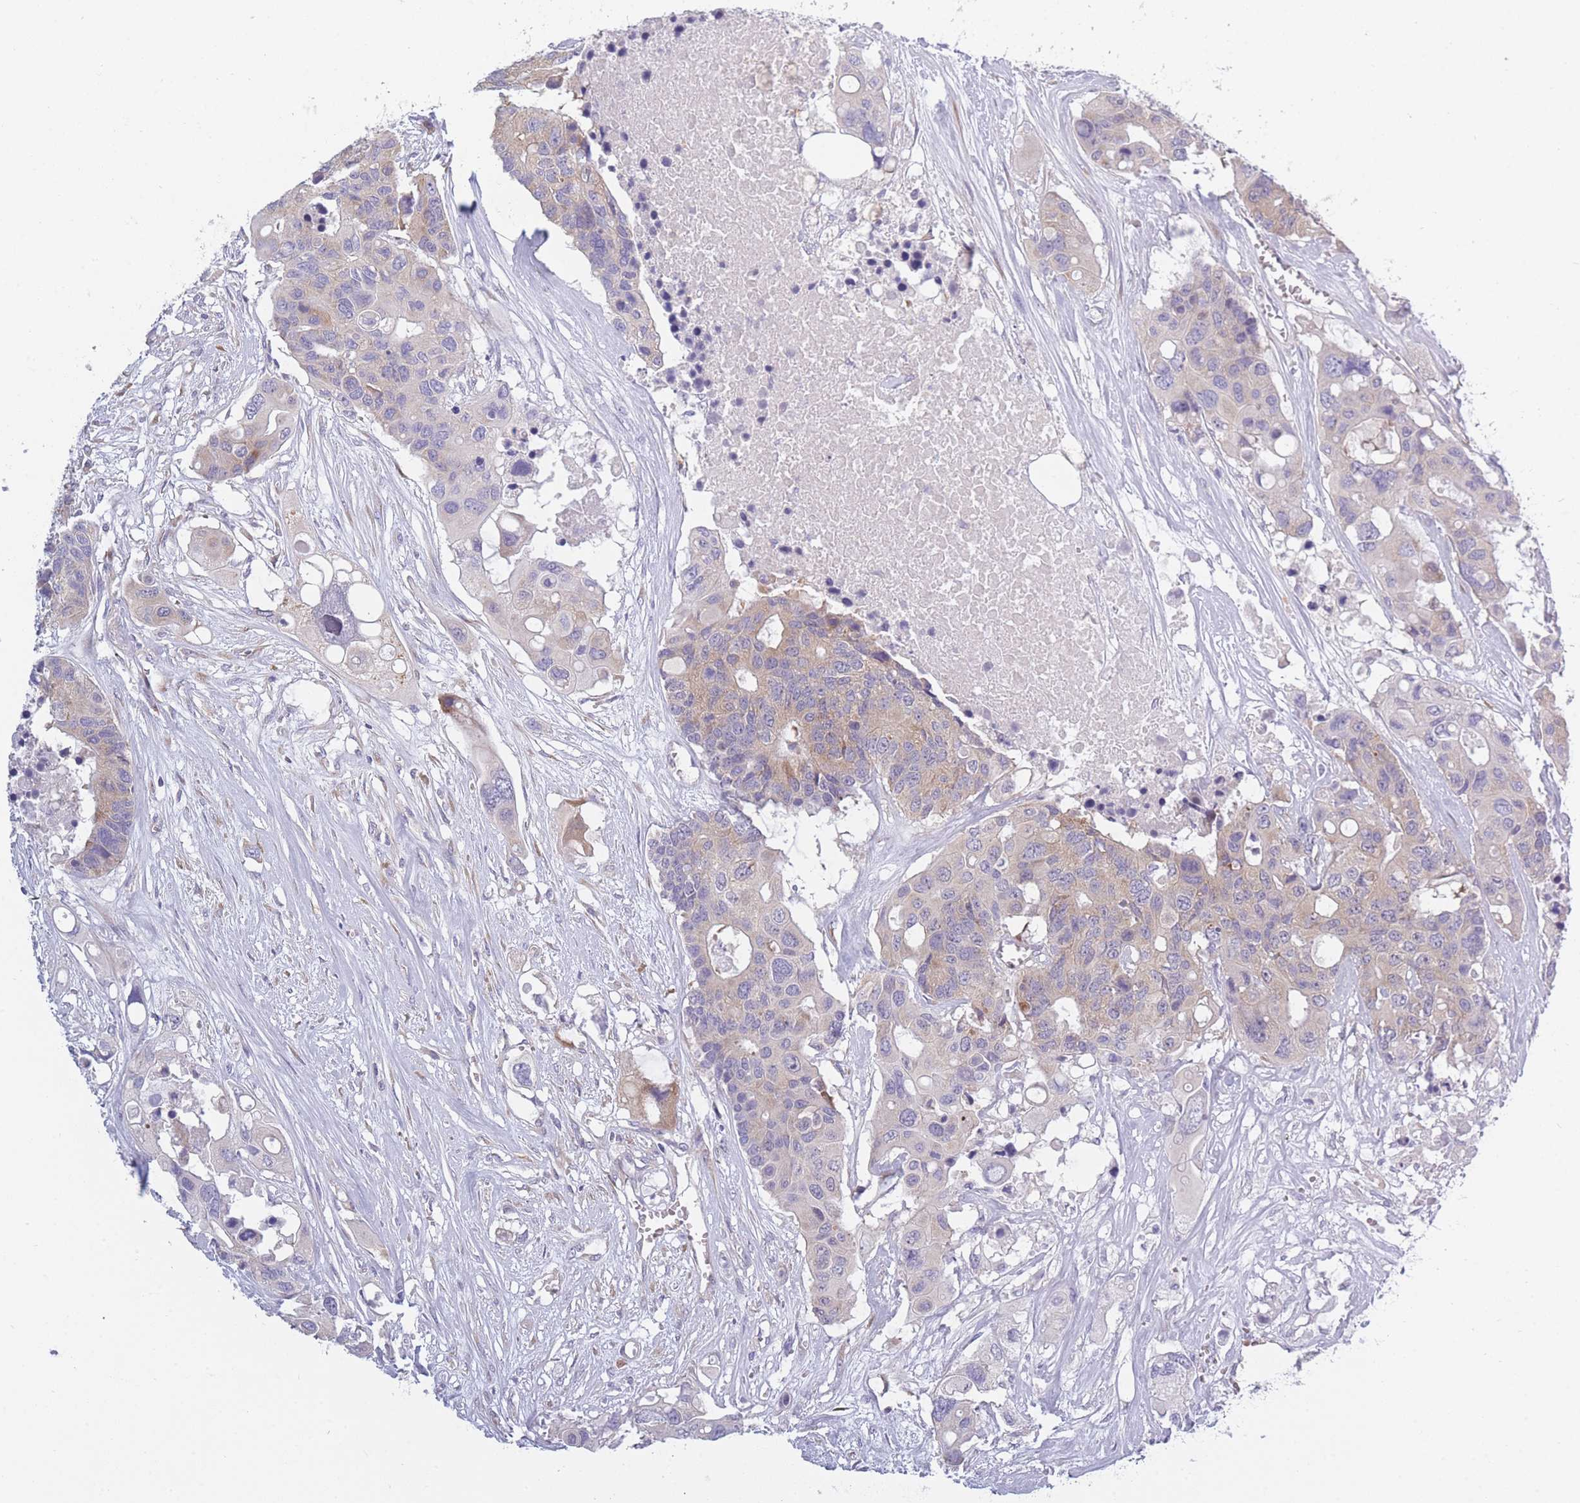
{"staining": {"intensity": "weak", "quantity": "25%-75%", "location": "cytoplasmic/membranous"}, "tissue": "colorectal cancer", "cell_type": "Tumor cells", "image_type": "cancer", "snomed": [{"axis": "morphology", "description": "Adenocarcinoma, NOS"}, {"axis": "topography", "description": "Colon"}], "caption": "Immunohistochemical staining of colorectal adenocarcinoma displays low levels of weak cytoplasmic/membranous protein positivity in approximately 25%-75% of tumor cells. (DAB (3,3'-diaminobenzidine) IHC with brightfield microscopy, high magnification).", "gene": "NDUFAF6", "patient": {"sex": "male", "age": 77}}